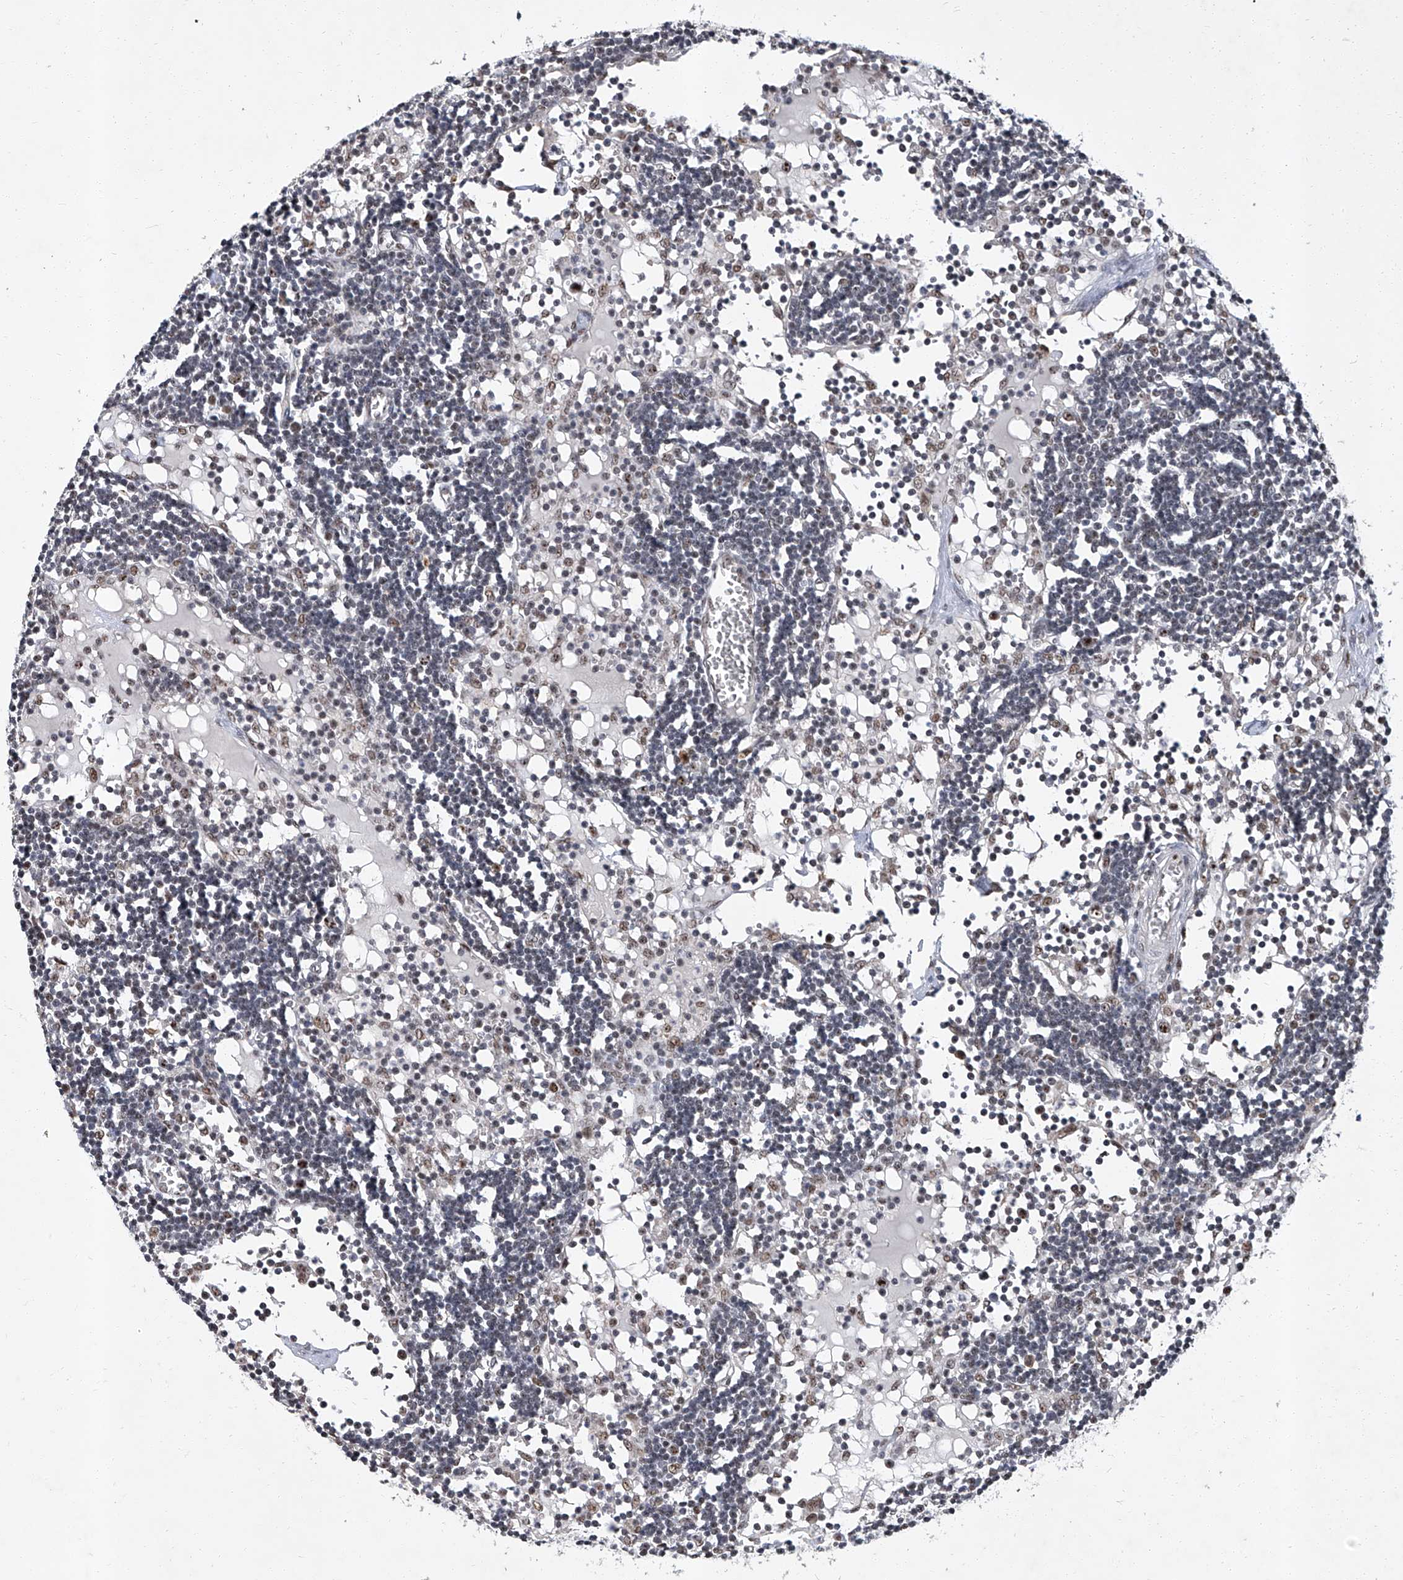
{"staining": {"intensity": "moderate", "quantity": "<25%", "location": "nuclear"}, "tissue": "lymph node", "cell_type": "Germinal center cells", "image_type": "normal", "snomed": [{"axis": "morphology", "description": "Normal tissue, NOS"}, {"axis": "topography", "description": "Lymph node"}], "caption": "Lymph node stained with a brown dye reveals moderate nuclear positive staining in about <25% of germinal center cells.", "gene": "CMTR1", "patient": {"sex": "female", "age": 11}}